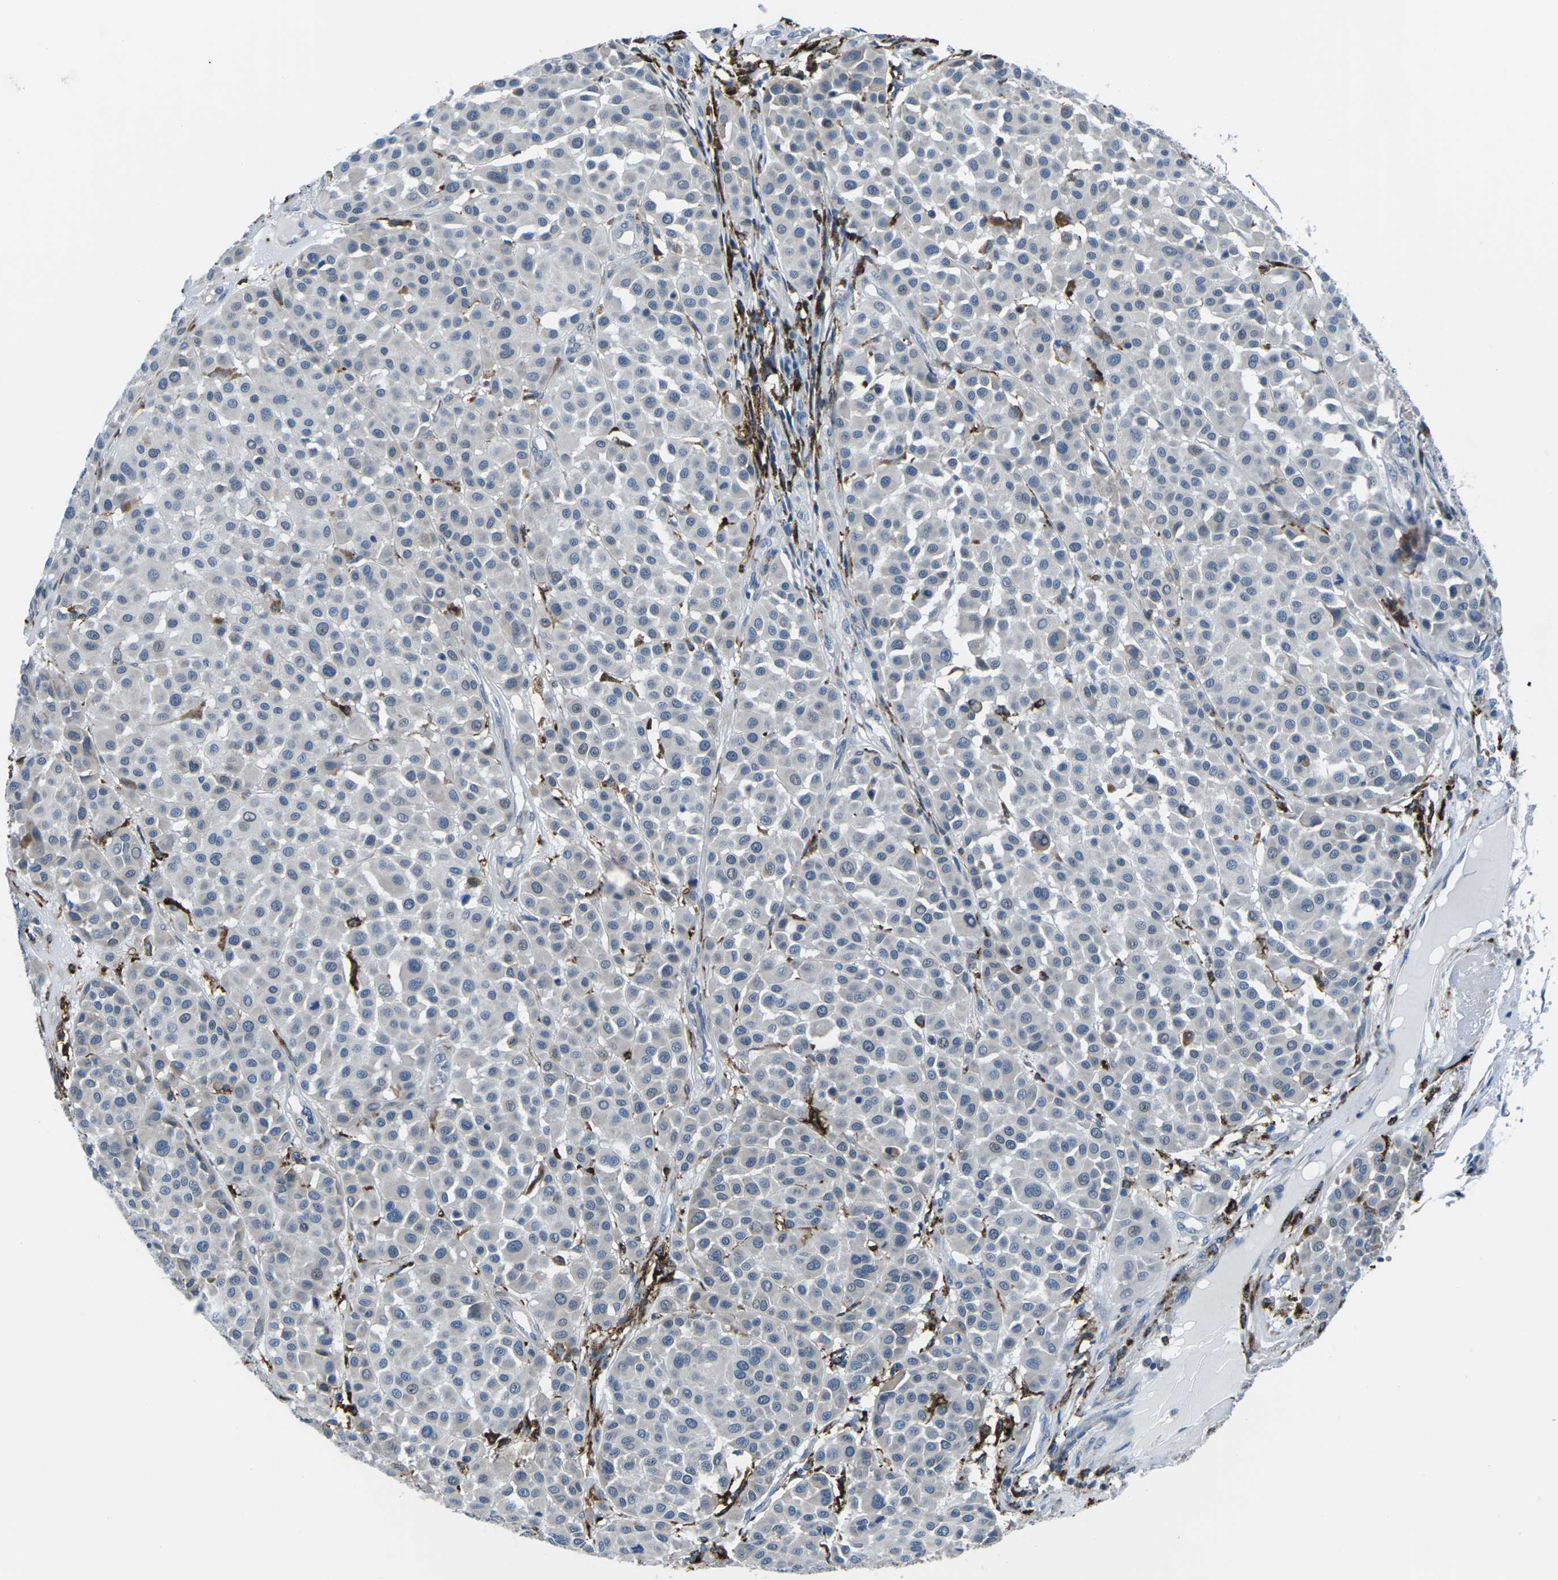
{"staining": {"intensity": "negative", "quantity": "none", "location": "none"}, "tissue": "melanoma", "cell_type": "Tumor cells", "image_type": "cancer", "snomed": [{"axis": "morphology", "description": "Malignant melanoma, Metastatic site"}, {"axis": "topography", "description": "Soft tissue"}], "caption": "Photomicrograph shows no significant protein expression in tumor cells of melanoma.", "gene": "PTPN1", "patient": {"sex": "male", "age": 41}}